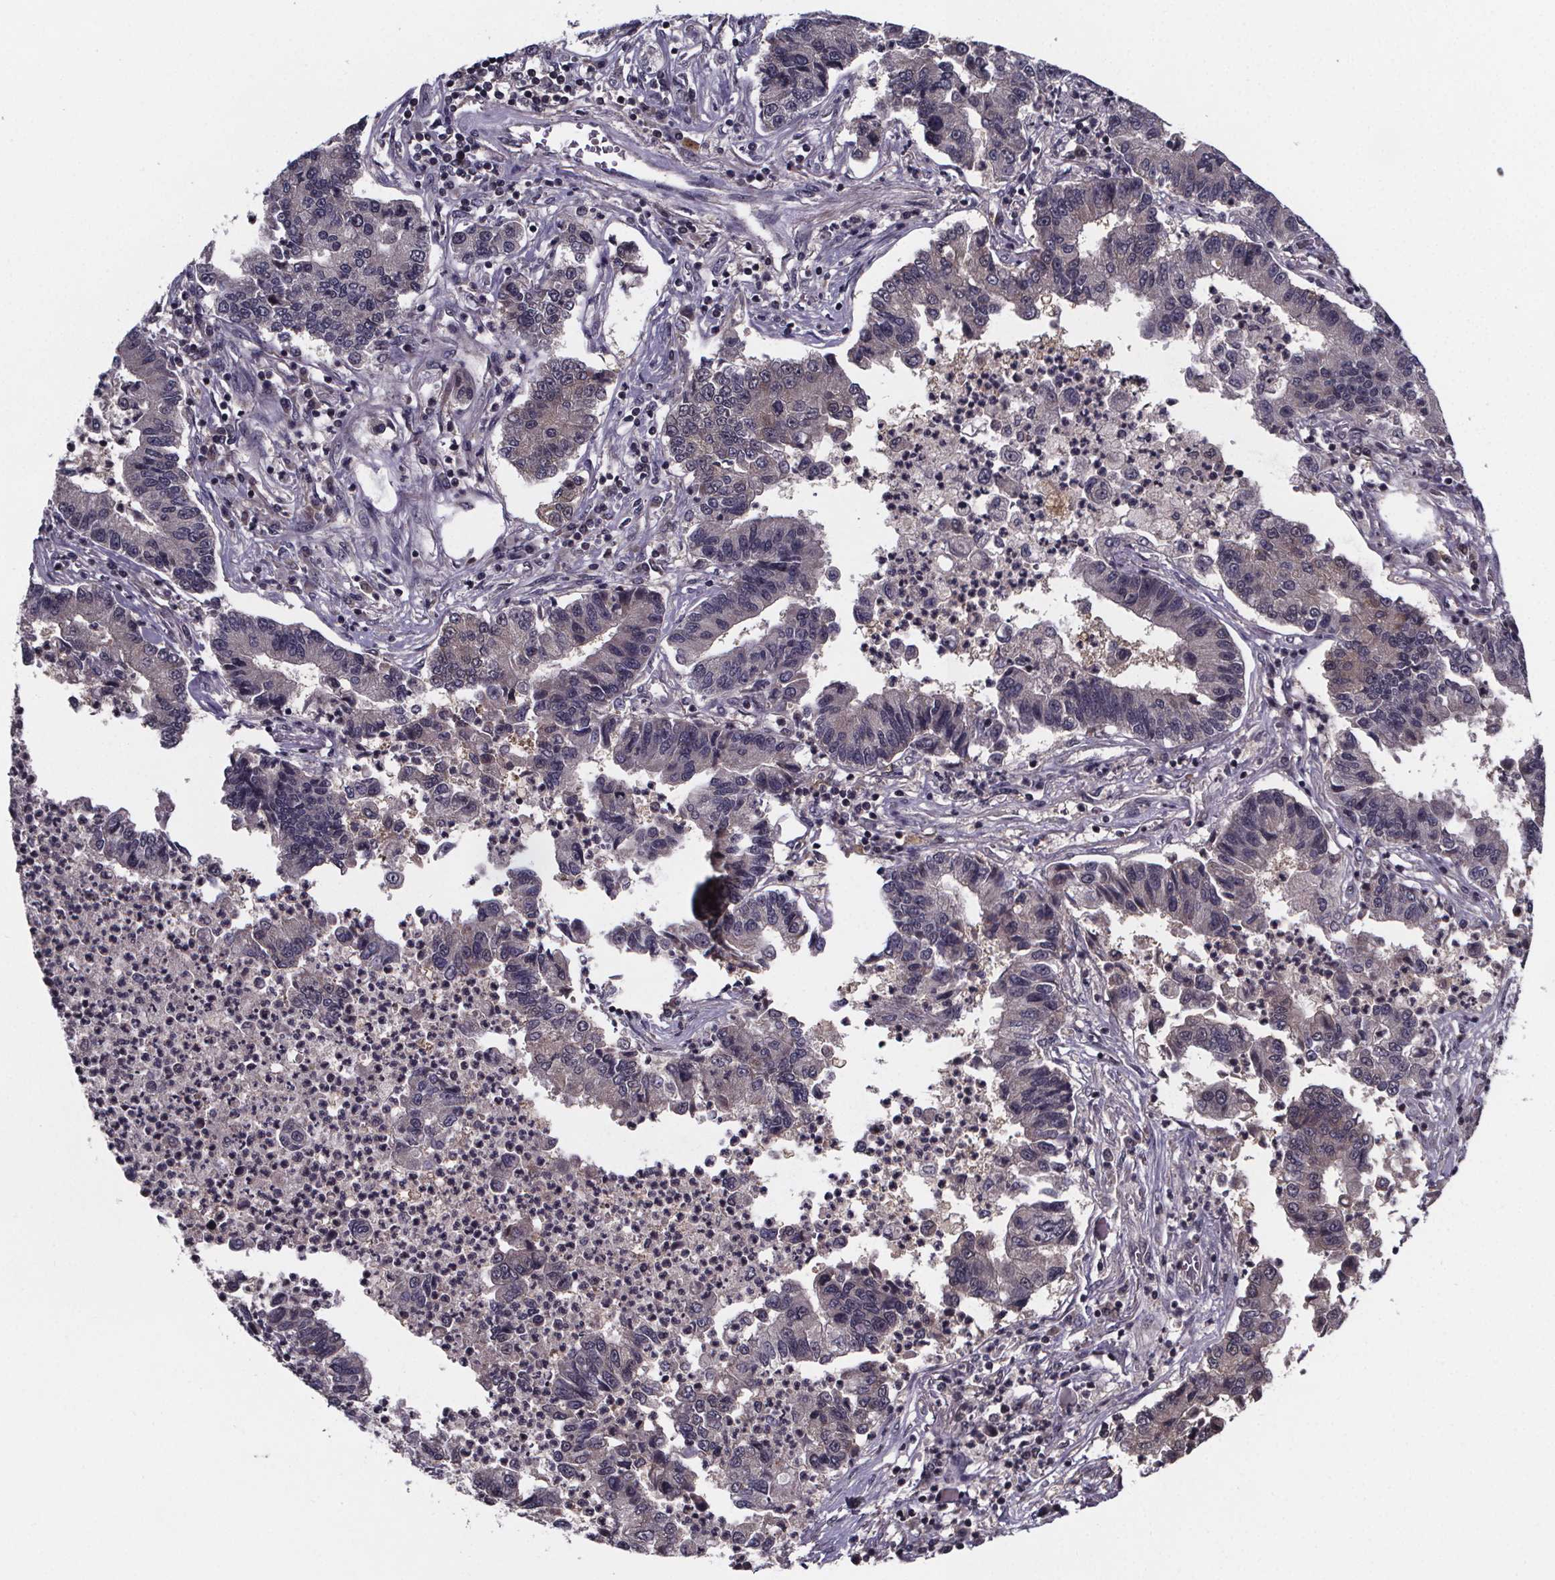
{"staining": {"intensity": "negative", "quantity": "none", "location": "none"}, "tissue": "lung cancer", "cell_type": "Tumor cells", "image_type": "cancer", "snomed": [{"axis": "morphology", "description": "Adenocarcinoma, NOS"}, {"axis": "topography", "description": "Lung"}], "caption": "This is a micrograph of IHC staining of lung cancer (adenocarcinoma), which shows no expression in tumor cells. (DAB (3,3'-diaminobenzidine) immunohistochemistry (IHC), high magnification).", "gene": "FN3KRP", "patient": {"sex": "female", "age": 57}}